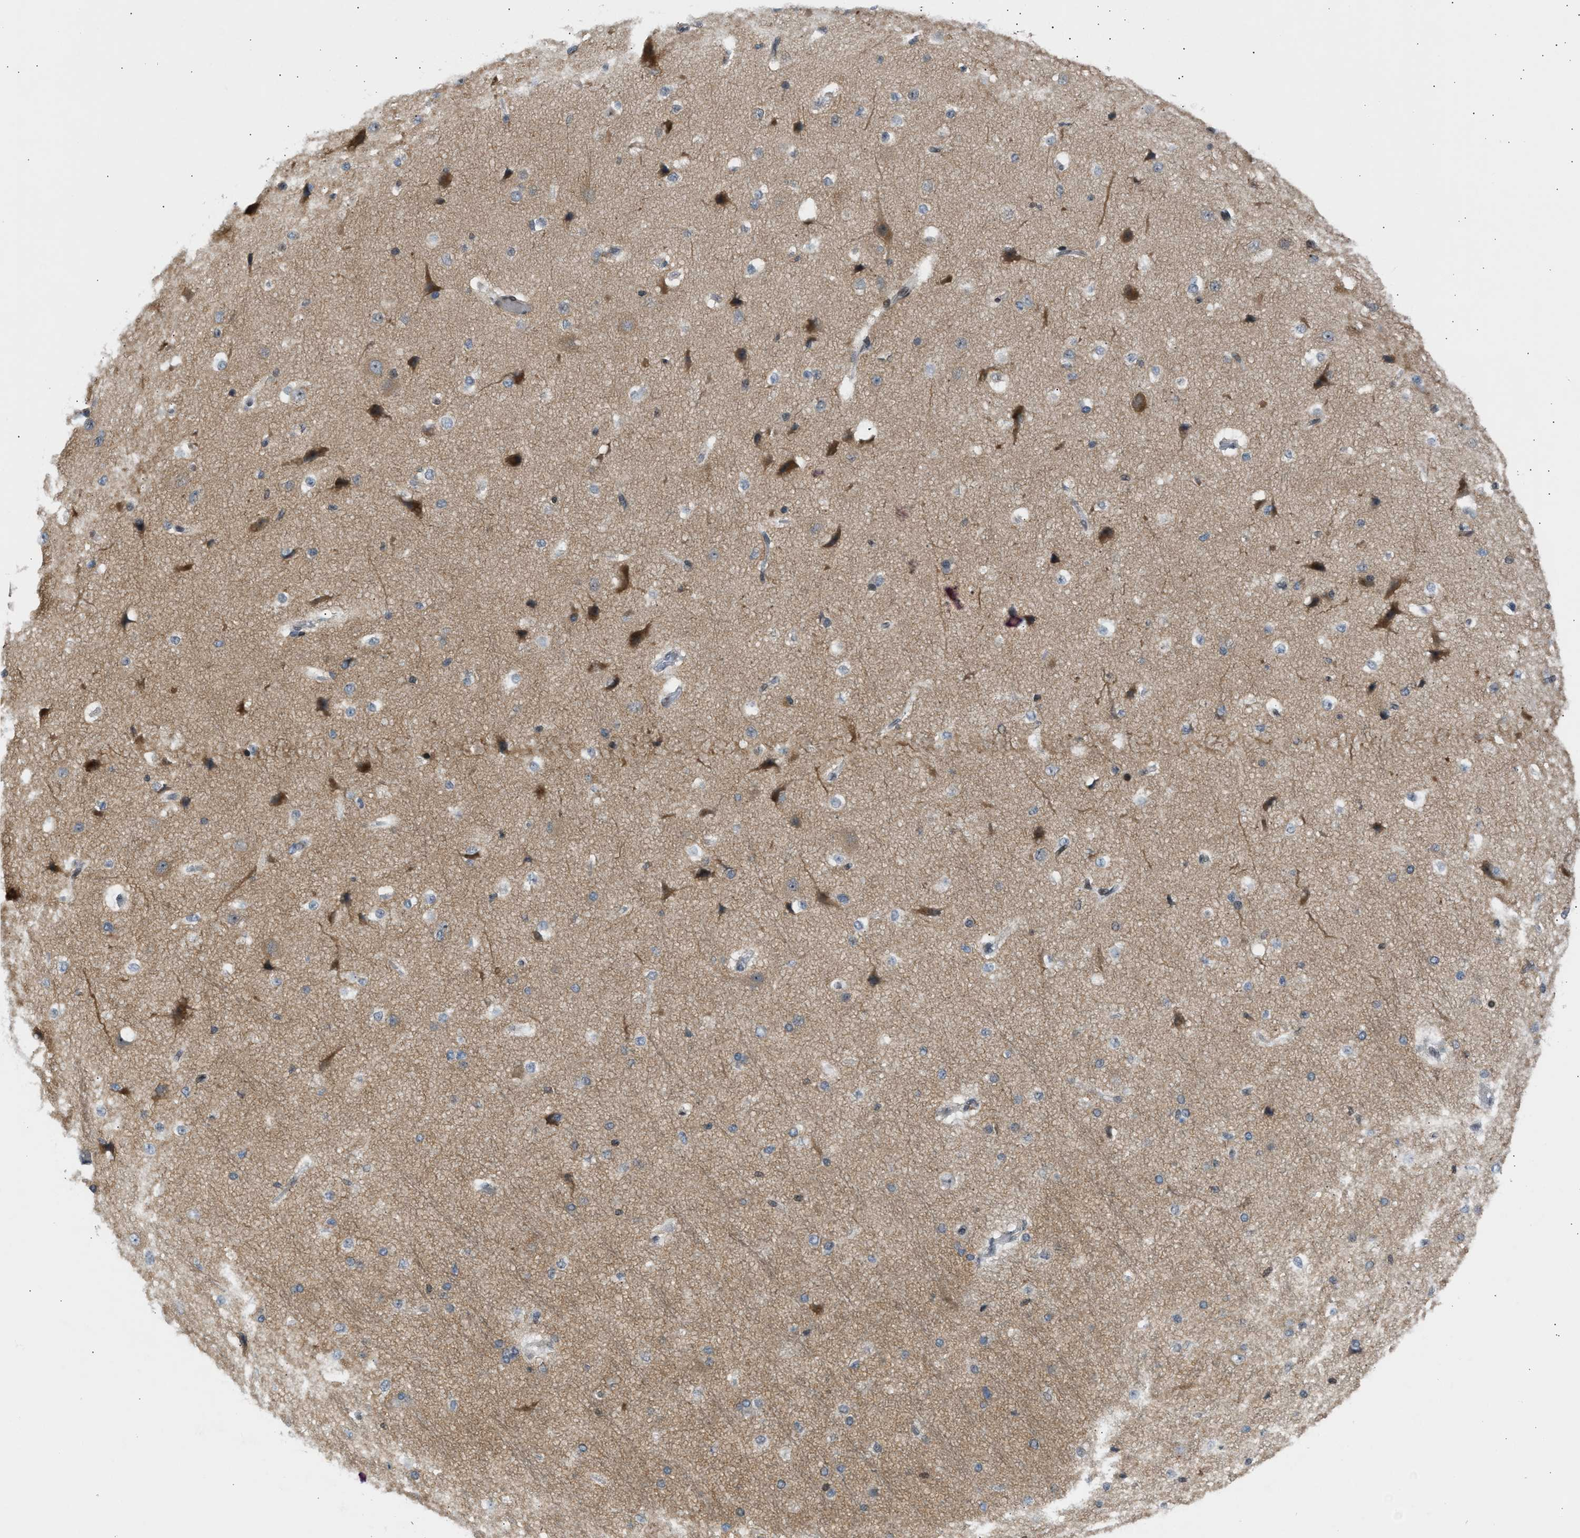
{"staining": {"intensity": "negative", "quantity": "none", "location": "none"}, "tissue": "cerebral cortex", "cell_type": "Endothelial cells", "image_type": "normal", "snomed": [{"axis": "morphology", "description": "Normal tissue, NOS"}, {"axis": "morphology", "description": "Developmental malformation"}, {"axis": "topography", "description": "Cerebral cortex"}], "caption": "The immunohistochemistry (IHC) histopathology image has no significant expression in endothelial cells of cerebral cortex. Brightfield microscopy of immunohistochemistry (IHC) stained with DAB (3,3'-diaminobenzidine) (brown) and hematoxylin (blue), captured at high magnification.", "gene": "NPS", "patient": {"sex": "female", "age": 30}}